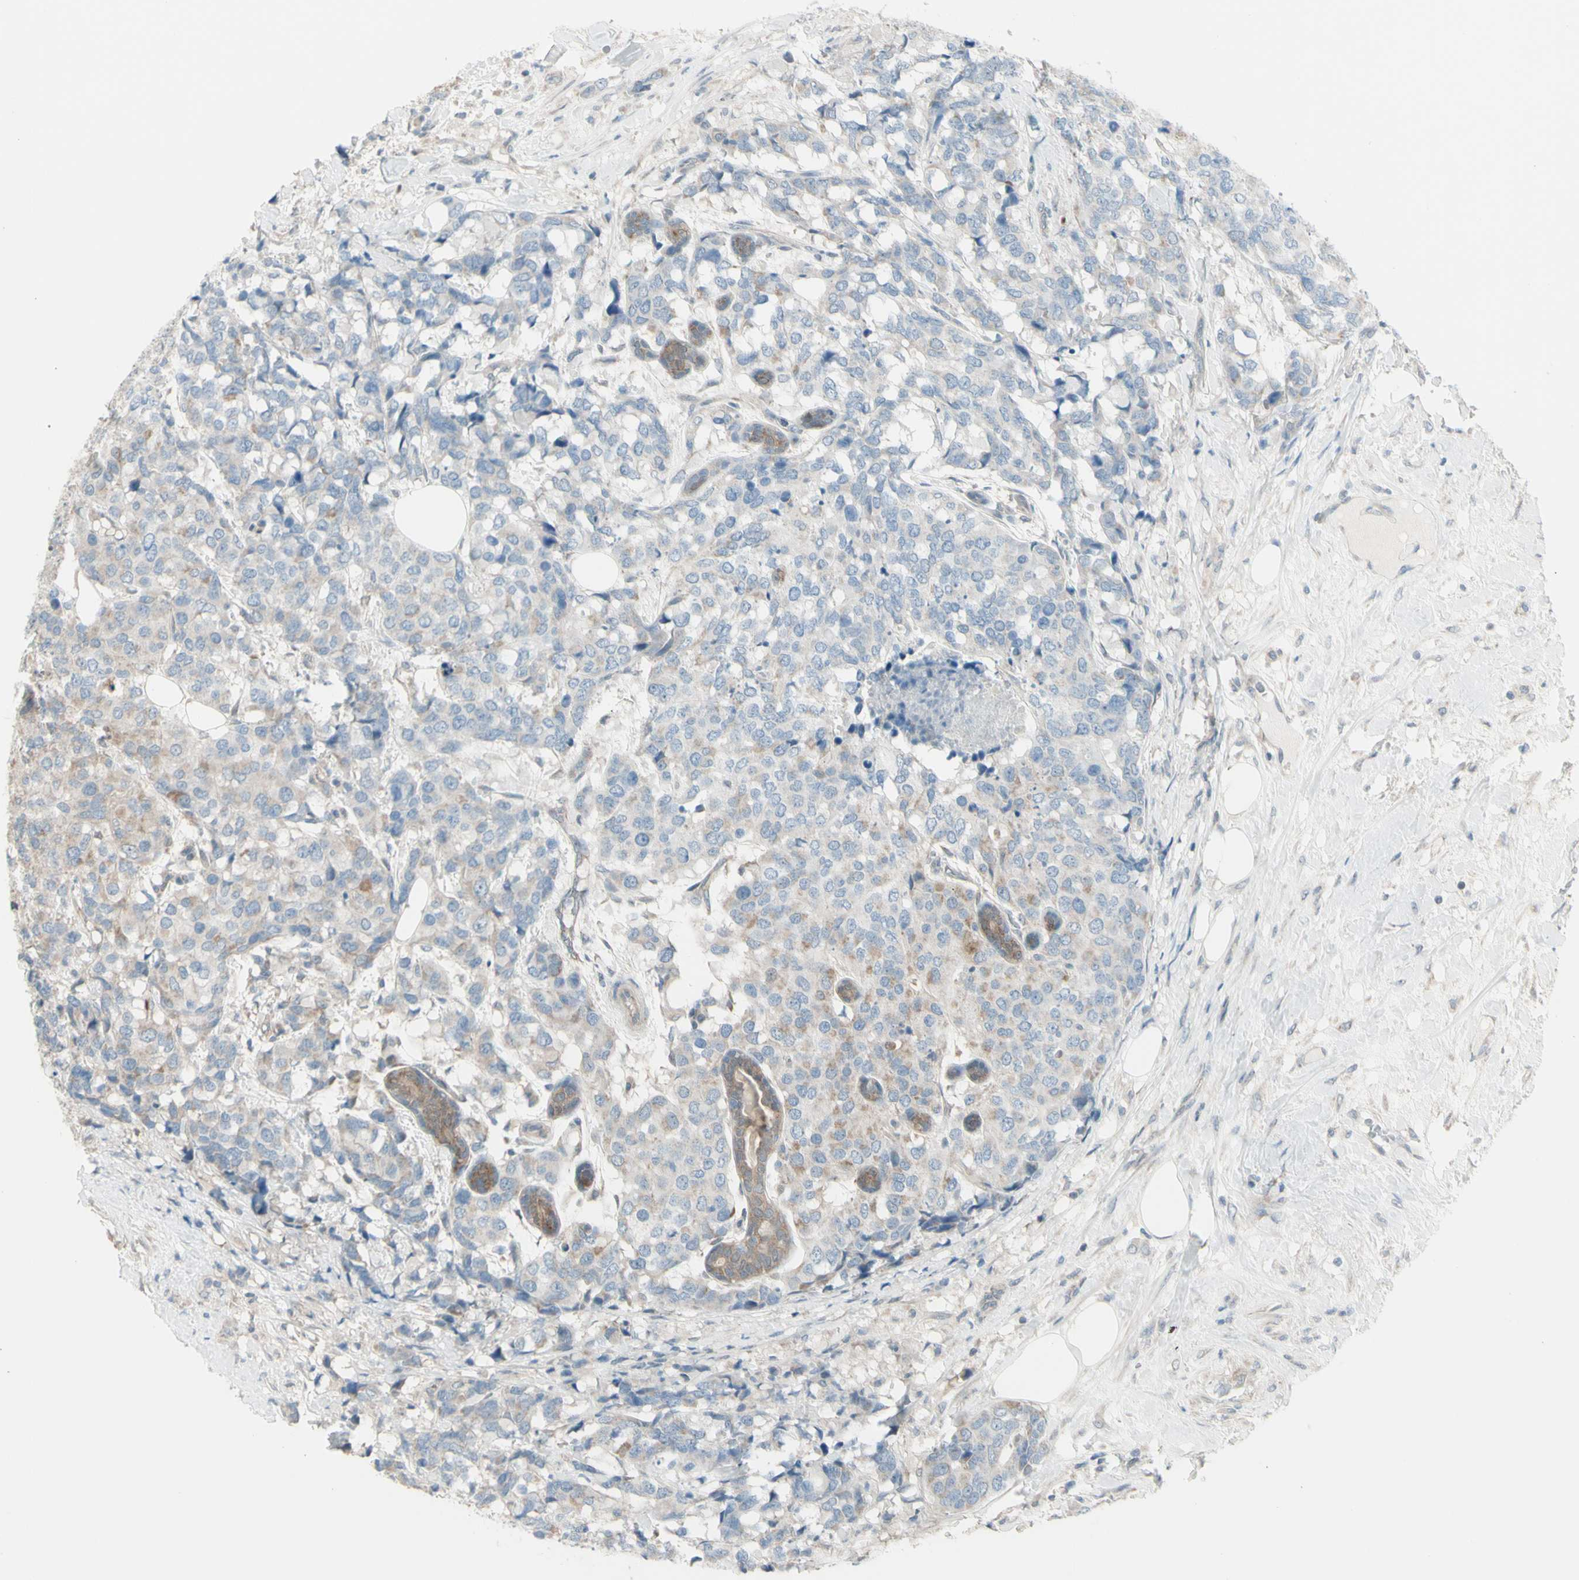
{"staining": {"intensity": "weak", "quantity": "25%-75%", "location": "cytoplasmic/membranous"}, "tissue": "breast cancer", "cell_type": "Tumor cells", "image_type": "cancer", "snomed": [{"axis": "morphology", "description": "Lobular carcinoma"}, {"axis": "topography", "description": "Breast"}], "caption": "Protein analysis of lobular carcinoma (breast) tissue shows weak cytoplasmic/membranous expression in approximately 25%-75% of tumor cells.", "gene": "NAXD", "patient": {"sex": "female", "age": 59}}